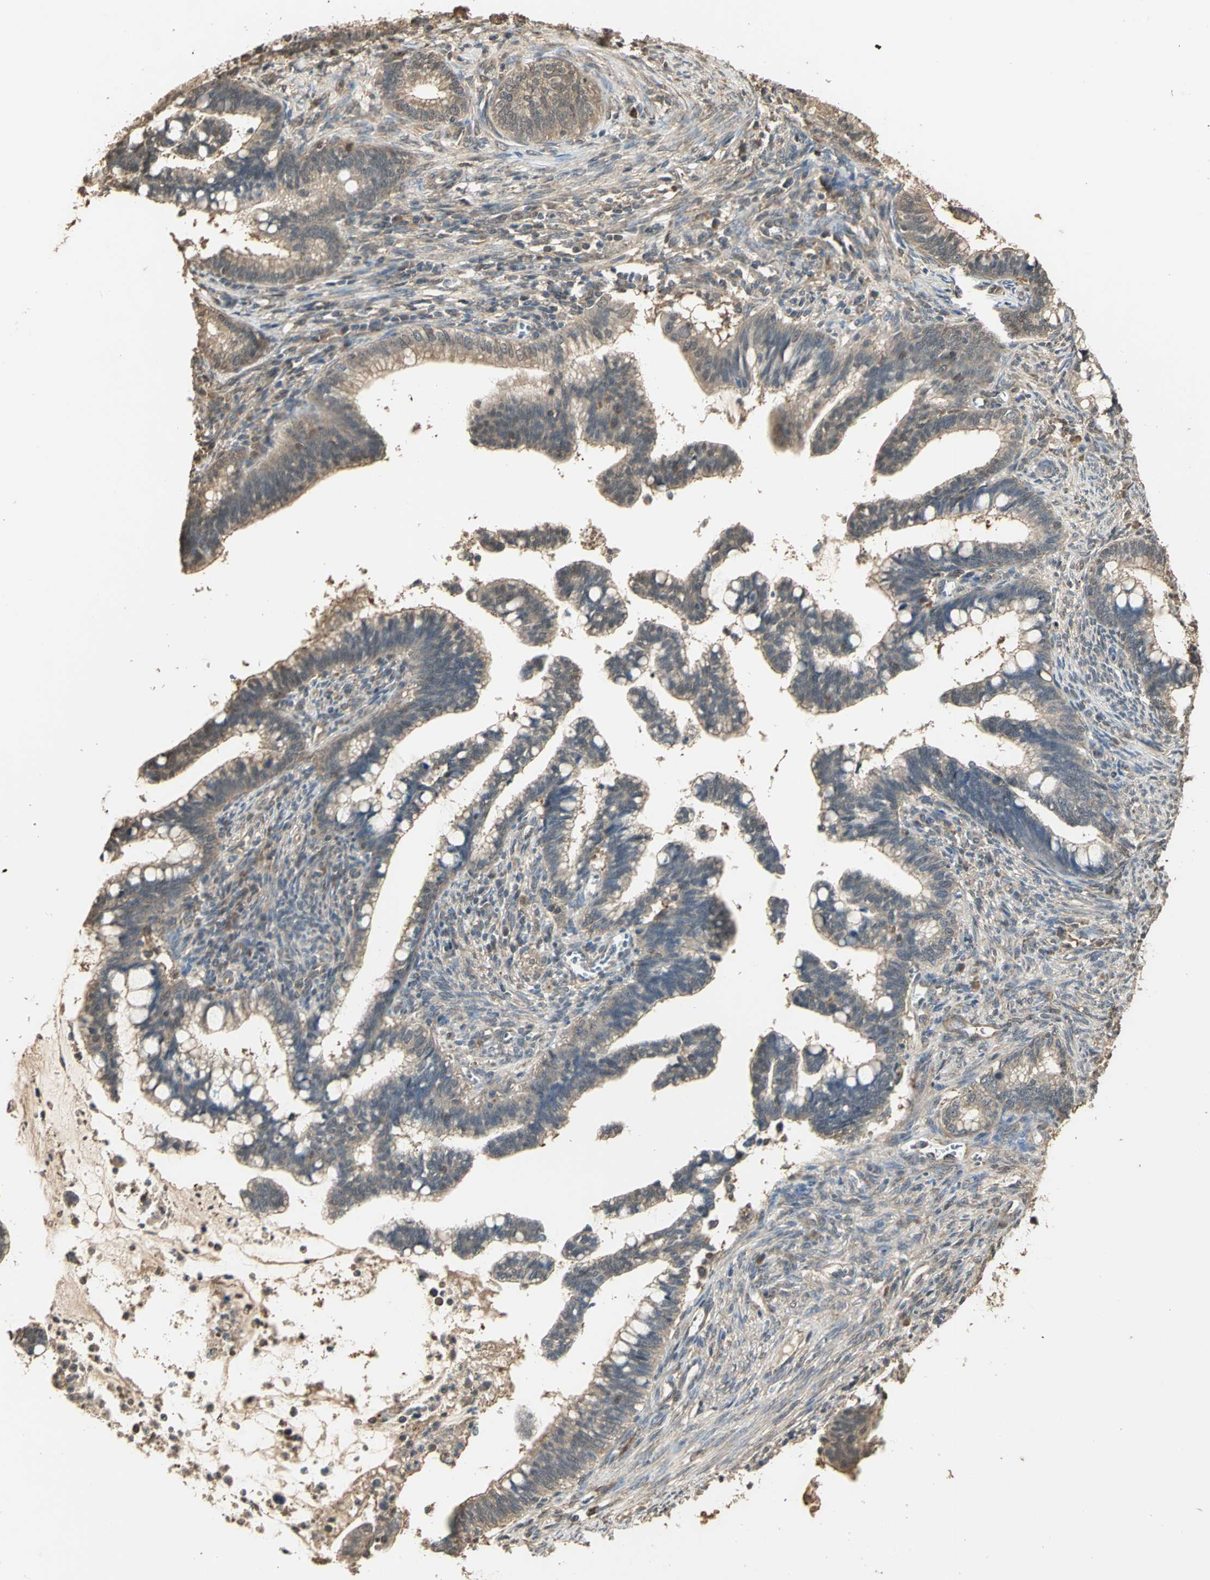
{"staining": {"intensity": "weak", "quantity": ">75%", "location": "cytoplasmic/membranous"}, "tissue": "cervical cancer", "cell_type": "Tumor cells", "image_type": "cancer", "snomed": [{"axis": "morphology", "description": "Adenocarcinoma, NOS"}, {"axis": "topography", "description": "Cervix"}], "caption": "Protein staining reveals weak cytoplasmic/membranous staining in about >75% of tumor cells in cervical cancer (adenocarcinoma). The protein of interest is stained brown, and the nuclei are stained in blue (DAB IHC with brightfield microscopy, high magnification).", "gene": "PARK7", "patient": {"sex": "female", "age": 36}}